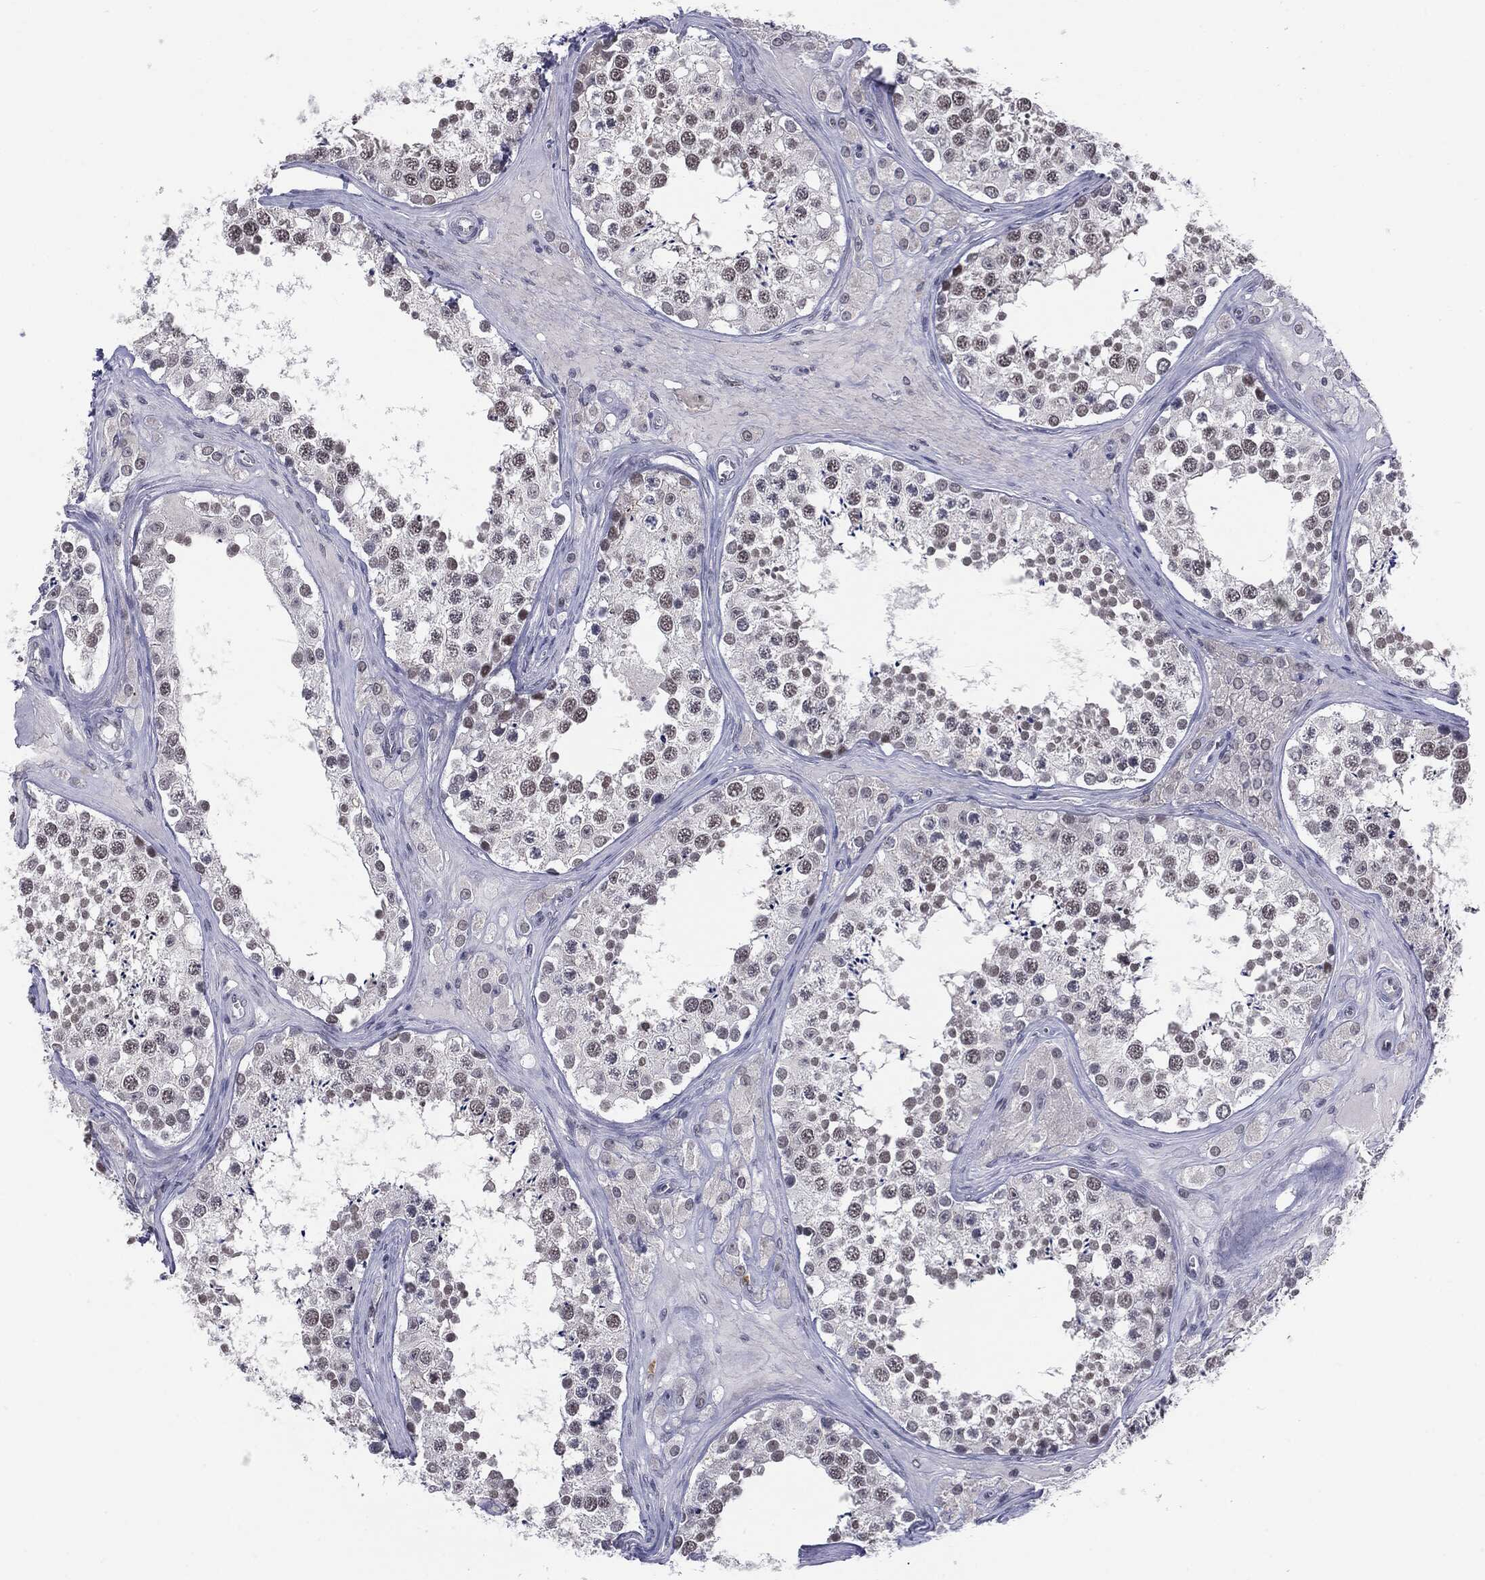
{"staining": {"intensity": "moderate", "quantity": "<25%", "location": "nuclear"}, "tissue": "testis", "cell_type": "Cells in seminiferous ducts", "image_type": "normal", "snomed": [{"axis": "morphology", "description": "Normal tissue, NOS"}, {"axis": "topography", "description": "Testis"}], "caption": "Moderate nuclear staining for a protein is present in about <25% of cells in seminiferous ducts of unremarkable testis using immunohistochemistry (IHC).", "gene": "SLC5A5", "patient": {"sex": "male", "age": 31}}